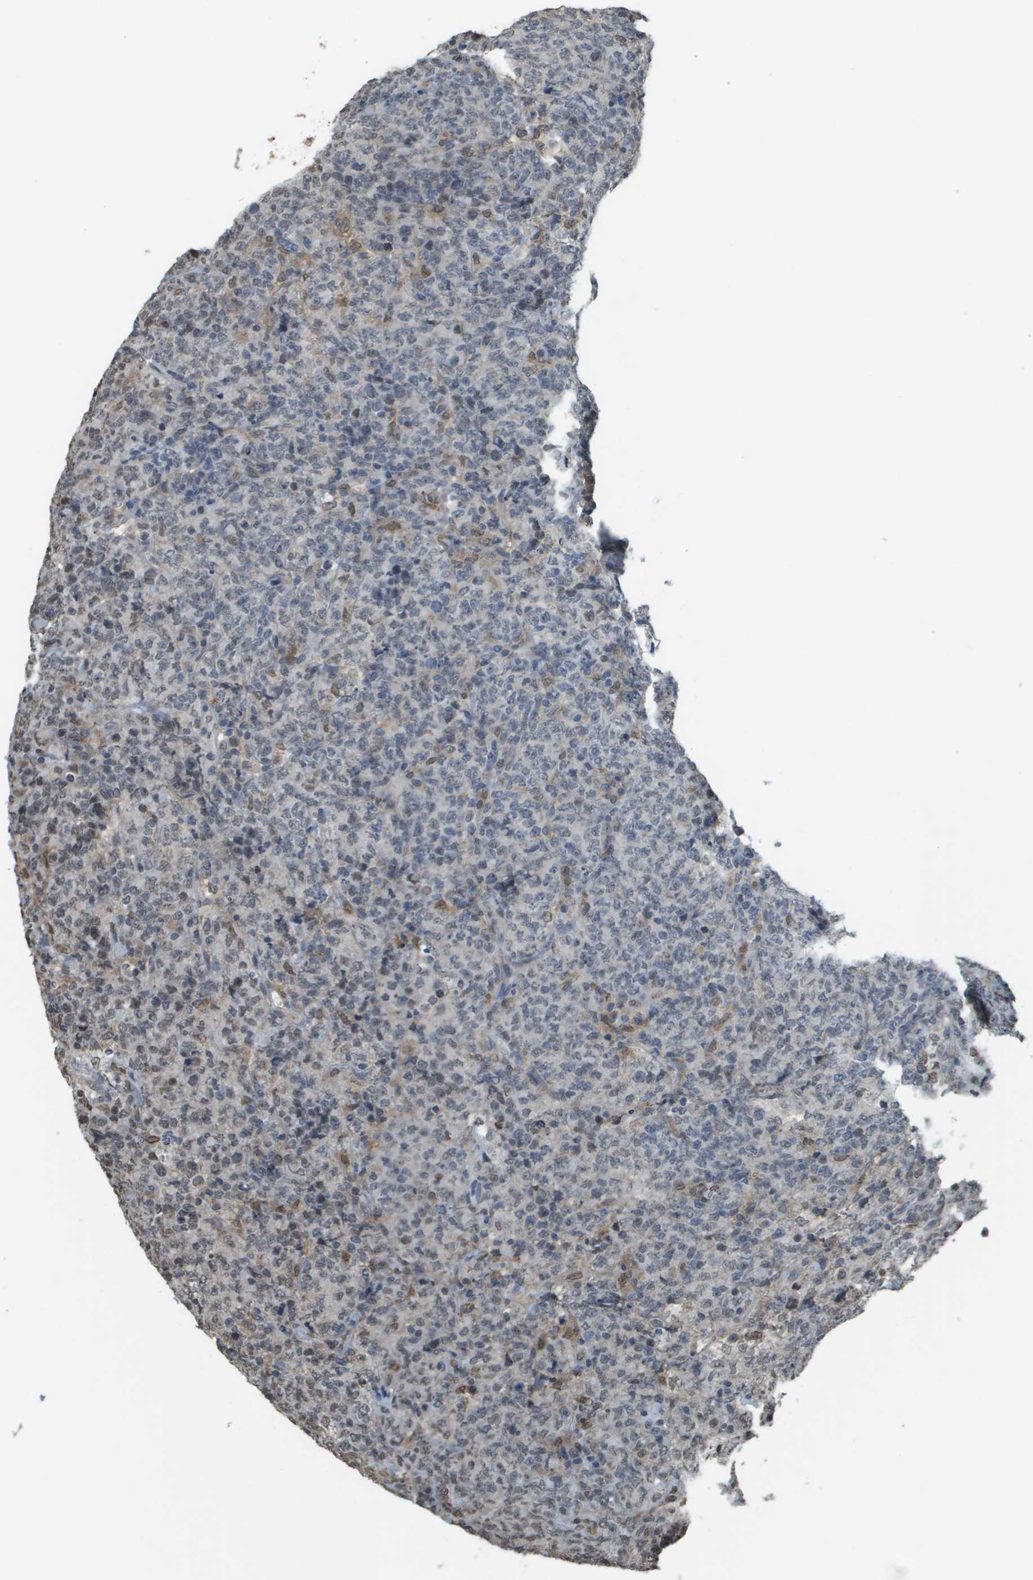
{"staining": {"intensity": "negative", "quantity": "none", "location": "none"}, "tissue": "lymphoma", "cell_type": "Tumor cells", "image_type": "cancer", "snomed": [{"axis": "morphology", "description": "Malignant lymphoma, non-Hodgkin's type, High grade"}, {"axis": "topography", "description": "Tonsil"}], "caption": "IHC histopathology image of neoplastic tissue: human lymphoma stained with DAB shows no significant protein expression in tumor cells.", "gene": "NDRG2", "patient": {"sex": "female", "age": 36}}